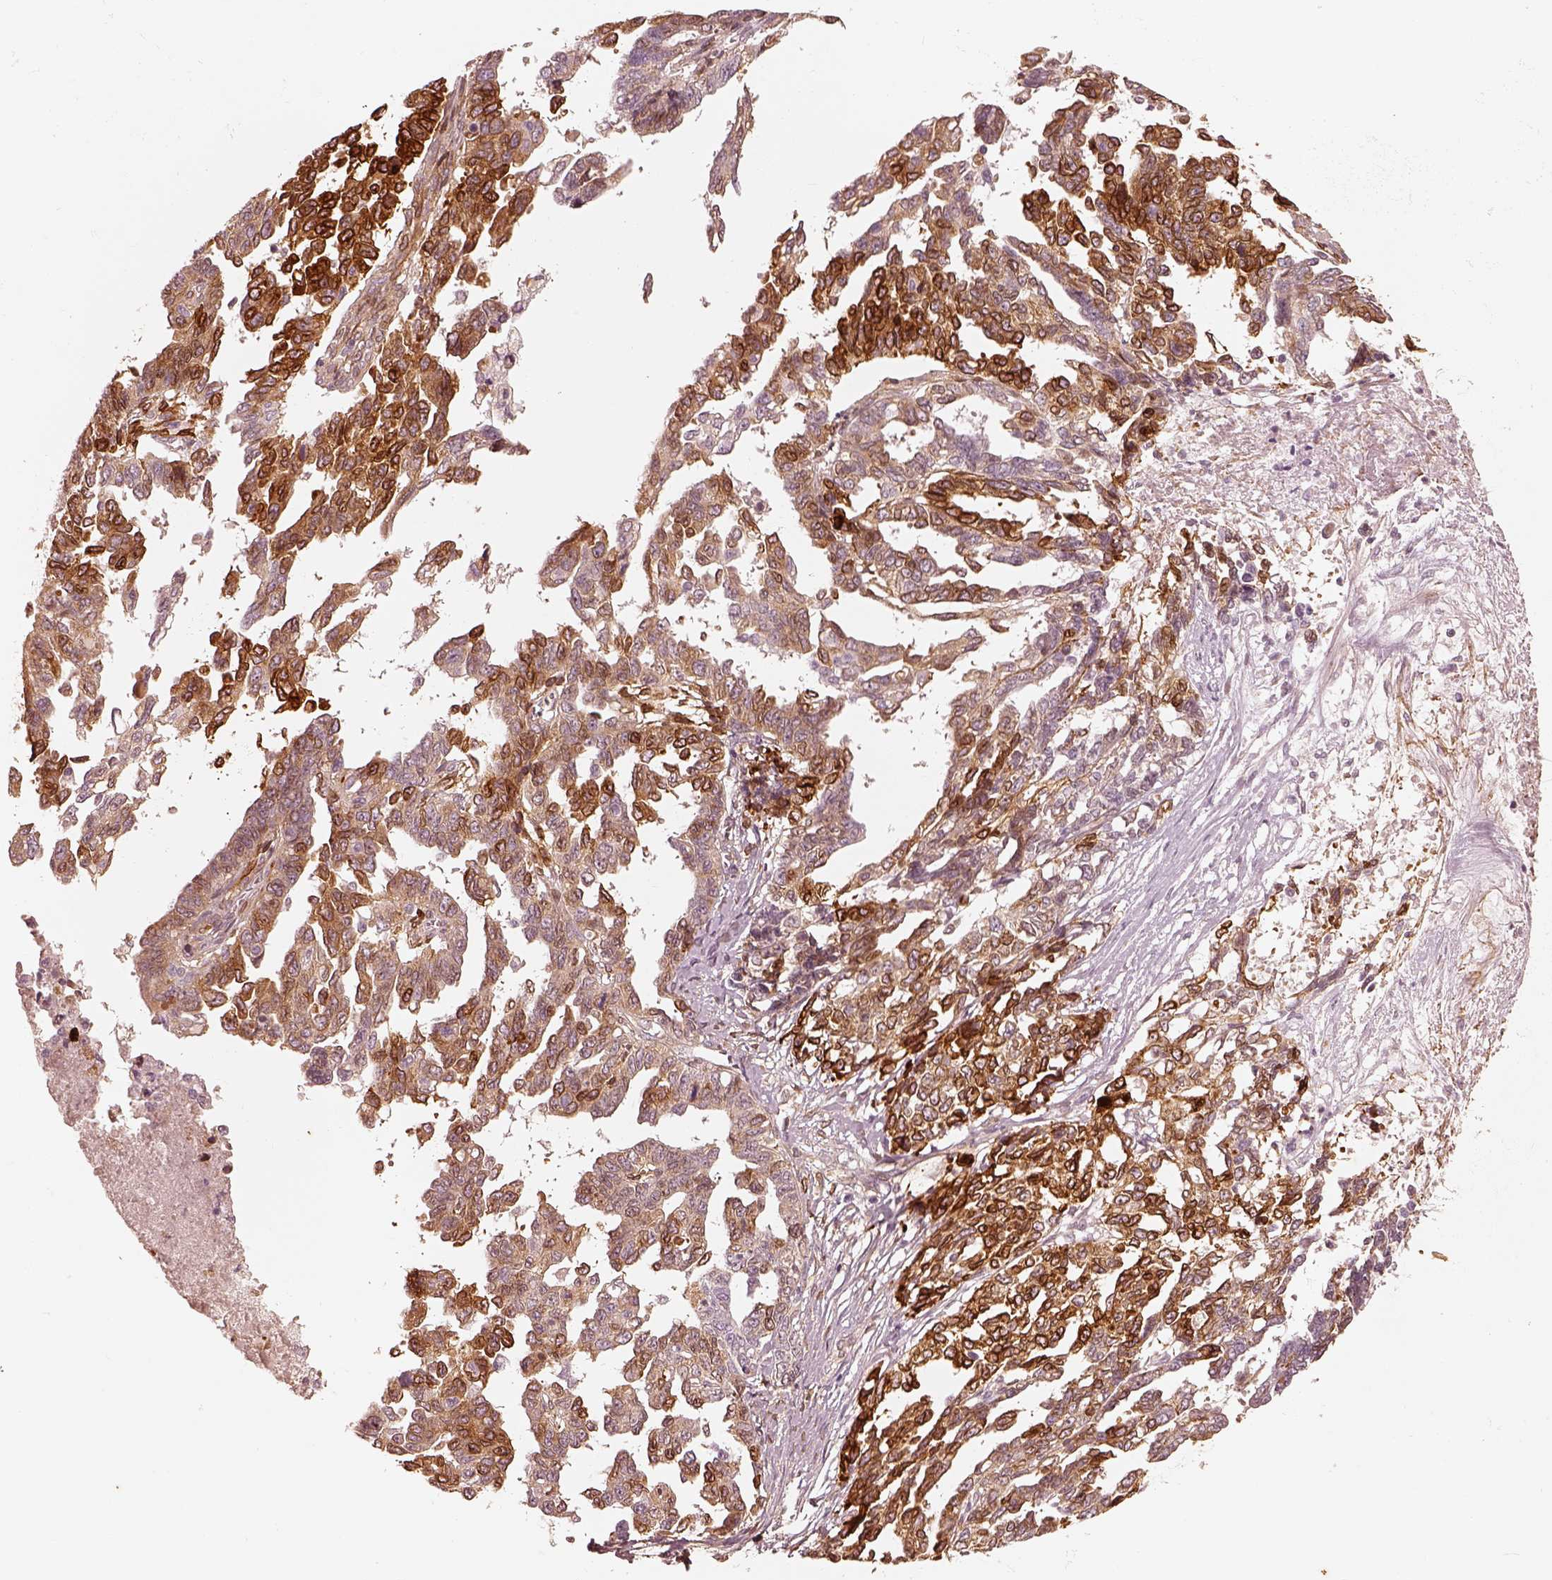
{"staining": {"intensity": "strong", "quantity": "<25%", "location": "cytoplasmic/membranous"}, "tissue": "ovarian cancer", "cell_type": "Tumor cells", "image_type": "cancer", "snomed": [{"axis": "morphology", "description": "Cystadenocarcinoma, serous, NOS"}, {"axis": "topography", "description": "Ovary"}], "caption": "Immunohistochemistry of human ovarian cancer (serous cystadenocarcinoma) displays medium levels of strong cytoplasmic/membranous expression in approximately <25% of tumor cells. Nuclei are stained in blue.", "gene": "WLS", "patient": {"sex": "female", "age": 69}}